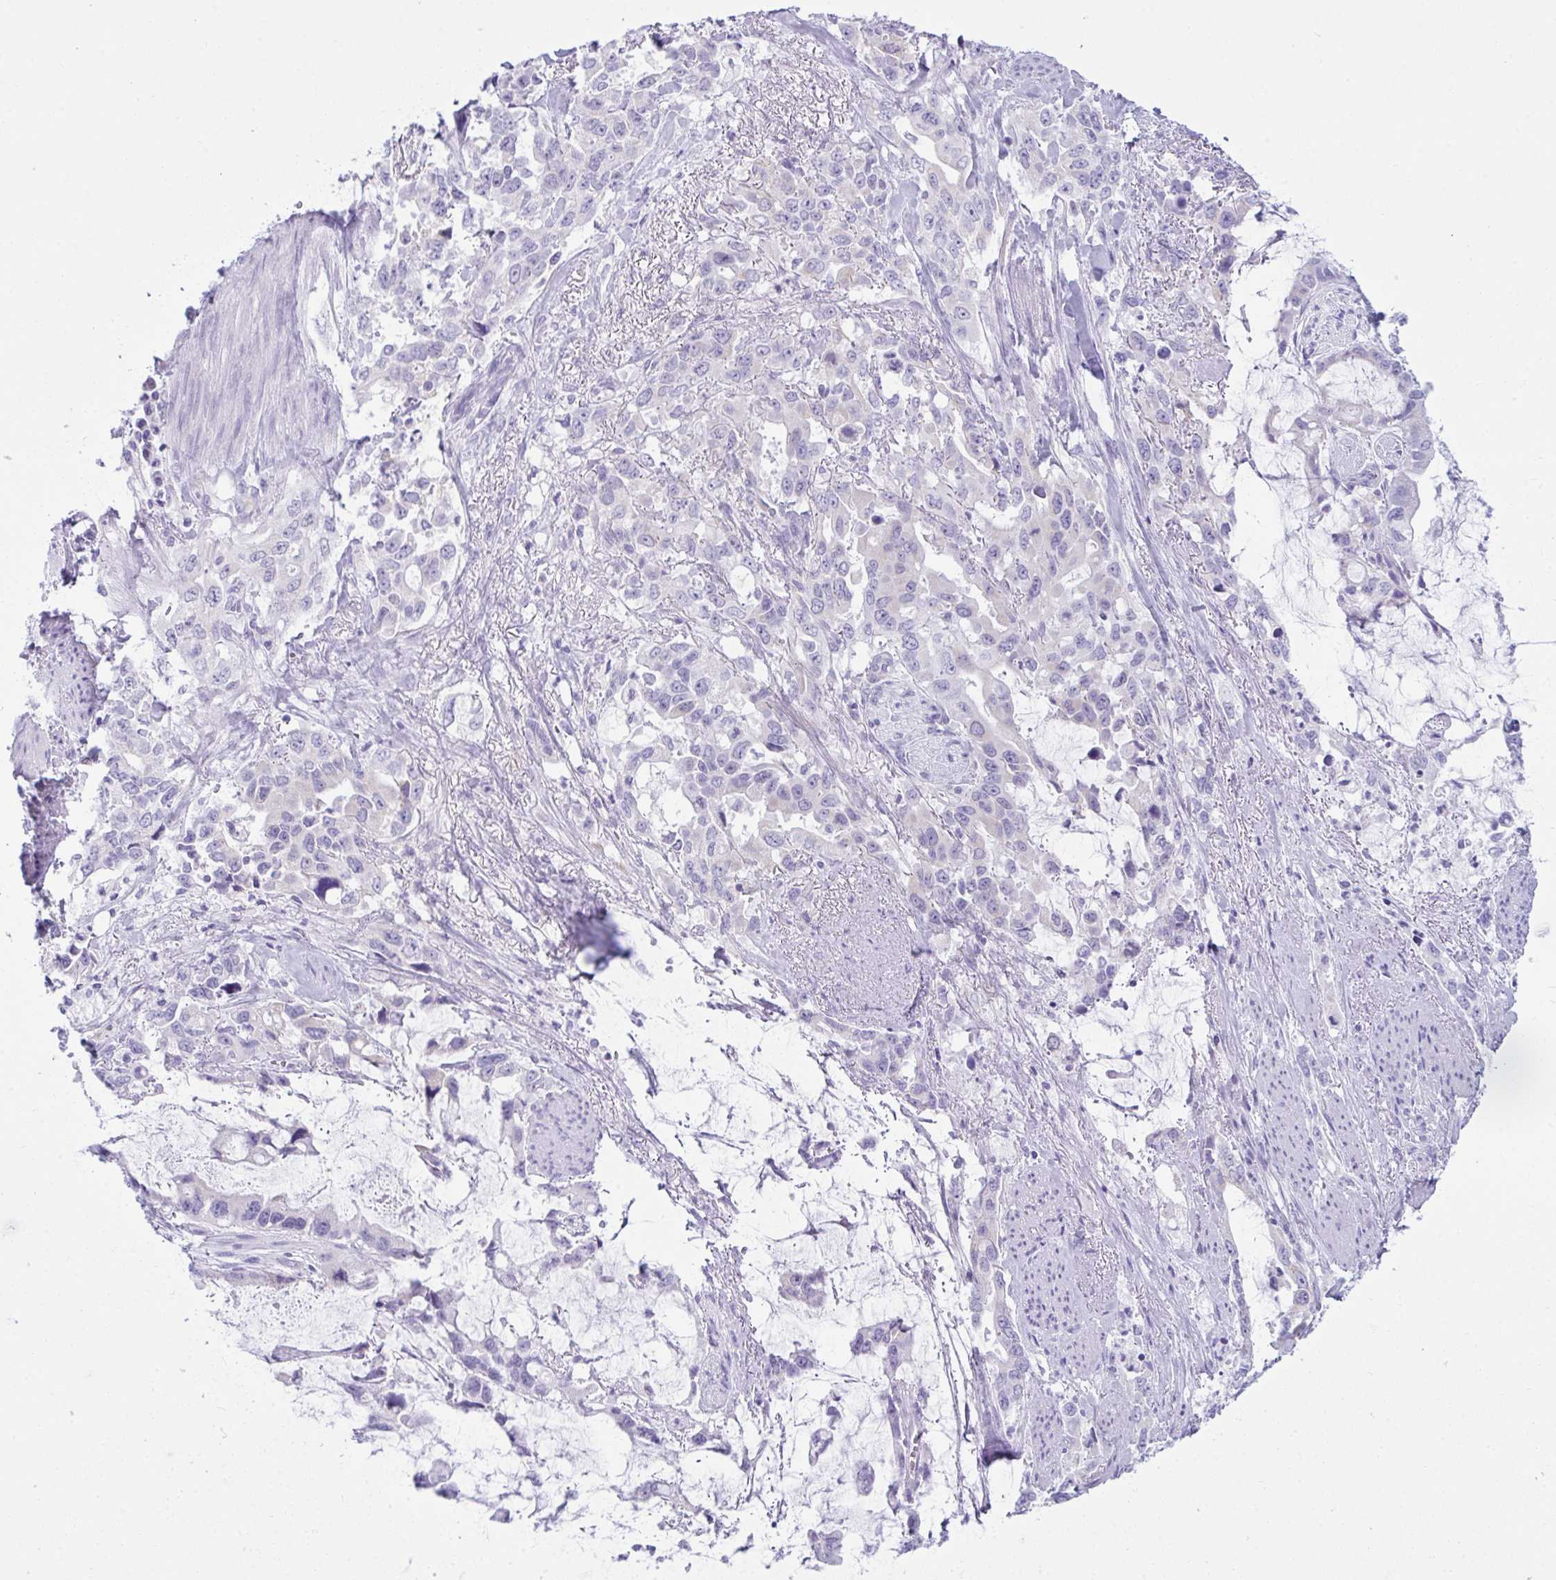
{"staining": {"intensity": "moderate", "quantity": "25%-75%", "location": "cytoplasmic/membranous"}, "tissue": "stomach cancer", "cell_type": "Tumor cells", "image_type": "cancer", "snomed": [{"axis": "morphology", "description": "Adenocarcinoma, NOS"}, {"axis": "topography", "description": "Stomach, upper"}], "caption": "Moderate cytoplasmic/membranous positivity for a protein is seen in approximately 25%-75% of tumor cells of adenocarcinoma (stomach) using immunohistochemistry.", "gene": "BBS1", "patient": {"sex": "male", "age": 85}}